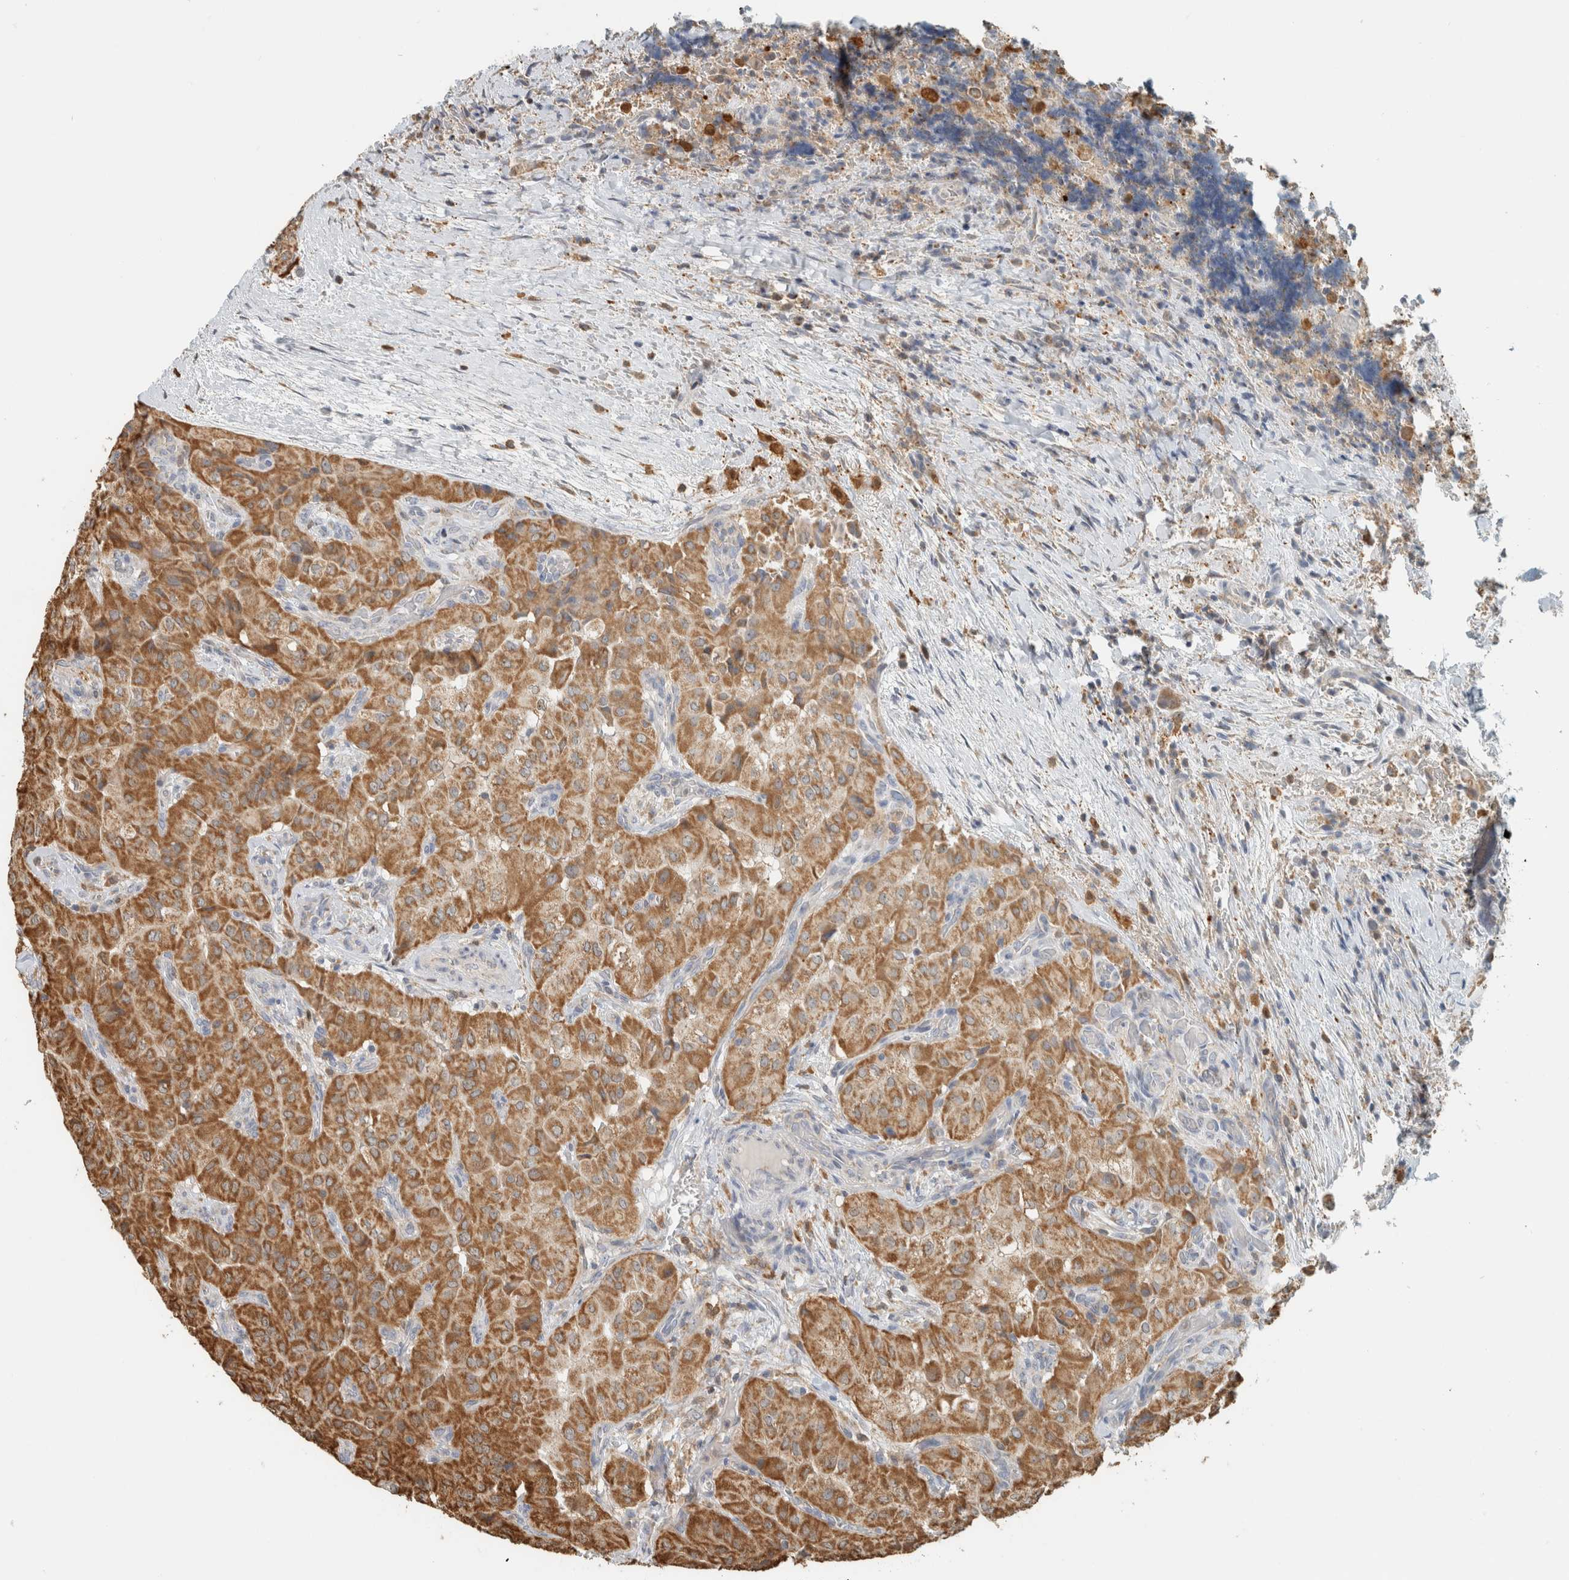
{"staining": {"intensity": "moderate", "quantity": ">75%", "location": "cytoplasmic/membranous"}, "tissue": "thyroid cancer", "cell_type": "Tumor cells", "image_type": "cancer", "snomed": [{"axis": "morphology", "description": "Papillary adenocarcinoma, NOS"}, {"axis": "topography", "description": "Thyroid gland"}], "caption": "Immunohistochemical staining of thyroid cancer shows medium levels of moderate cytoplasmic/membranous expression in approximately >75% of tumor cells.", "gene": "CAPG", "patient": {"sex": "female", "age": 59}}